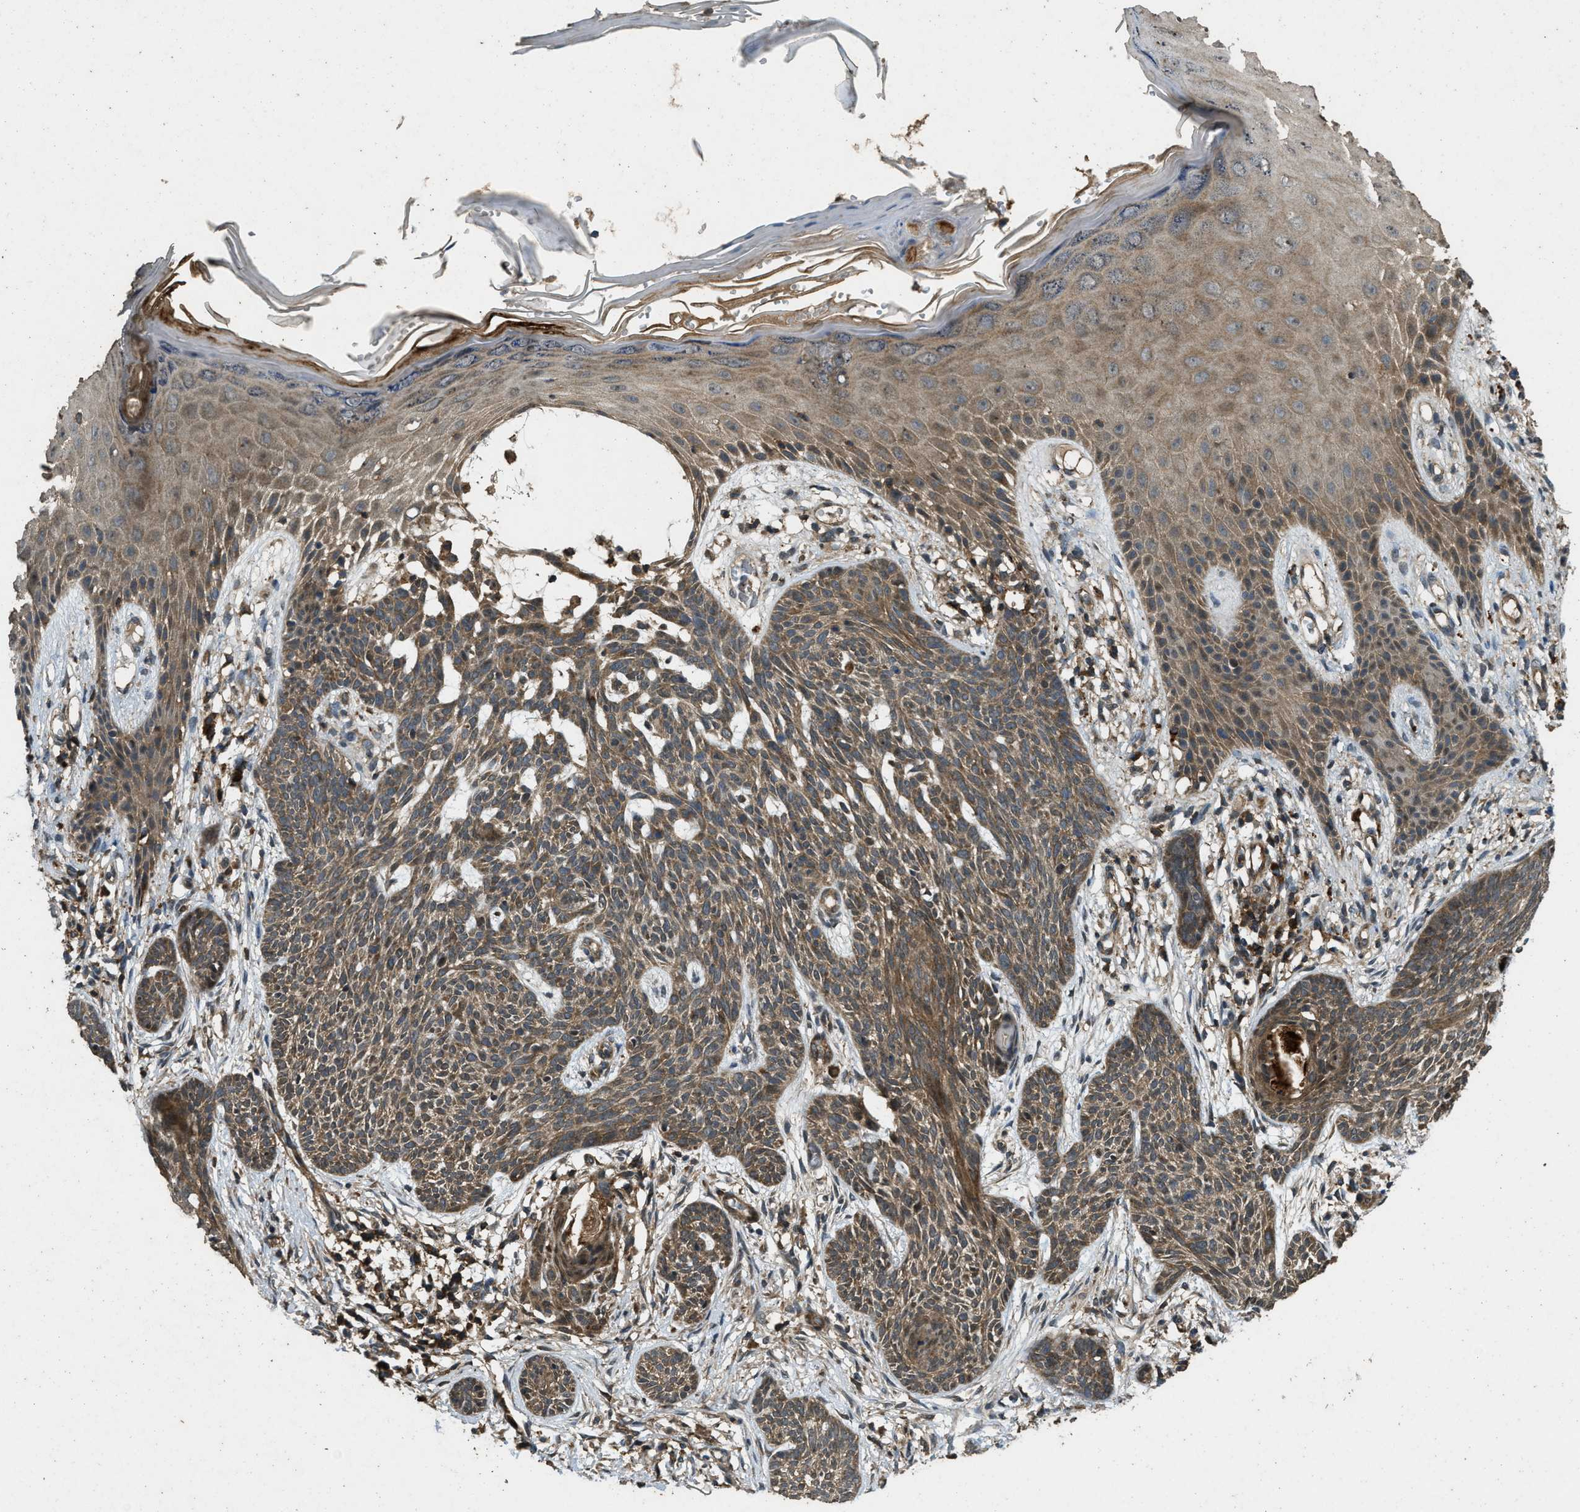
{"staining": {"intensity": "moderate", "quantity": ">75%", "location": "cytoplasmic/membranous"}, "tissue": "skin cancer", "cell_type": "Tumor cells", "image_type": "cancer", "snomed": [{"axis": "morphology", "description": "Basal cell carcinoma"}, {"axis": "topography", "description": "Skin"}], "caption": "Human skin cancer (basal cell carcinoma) stained for a protein (brown) shows moderate cytoplasmic/membranous positive staining in approximately >75% of tumor cells.", "gene": "ATP8B1", "patient": {"sex": "female", "age": 59}}